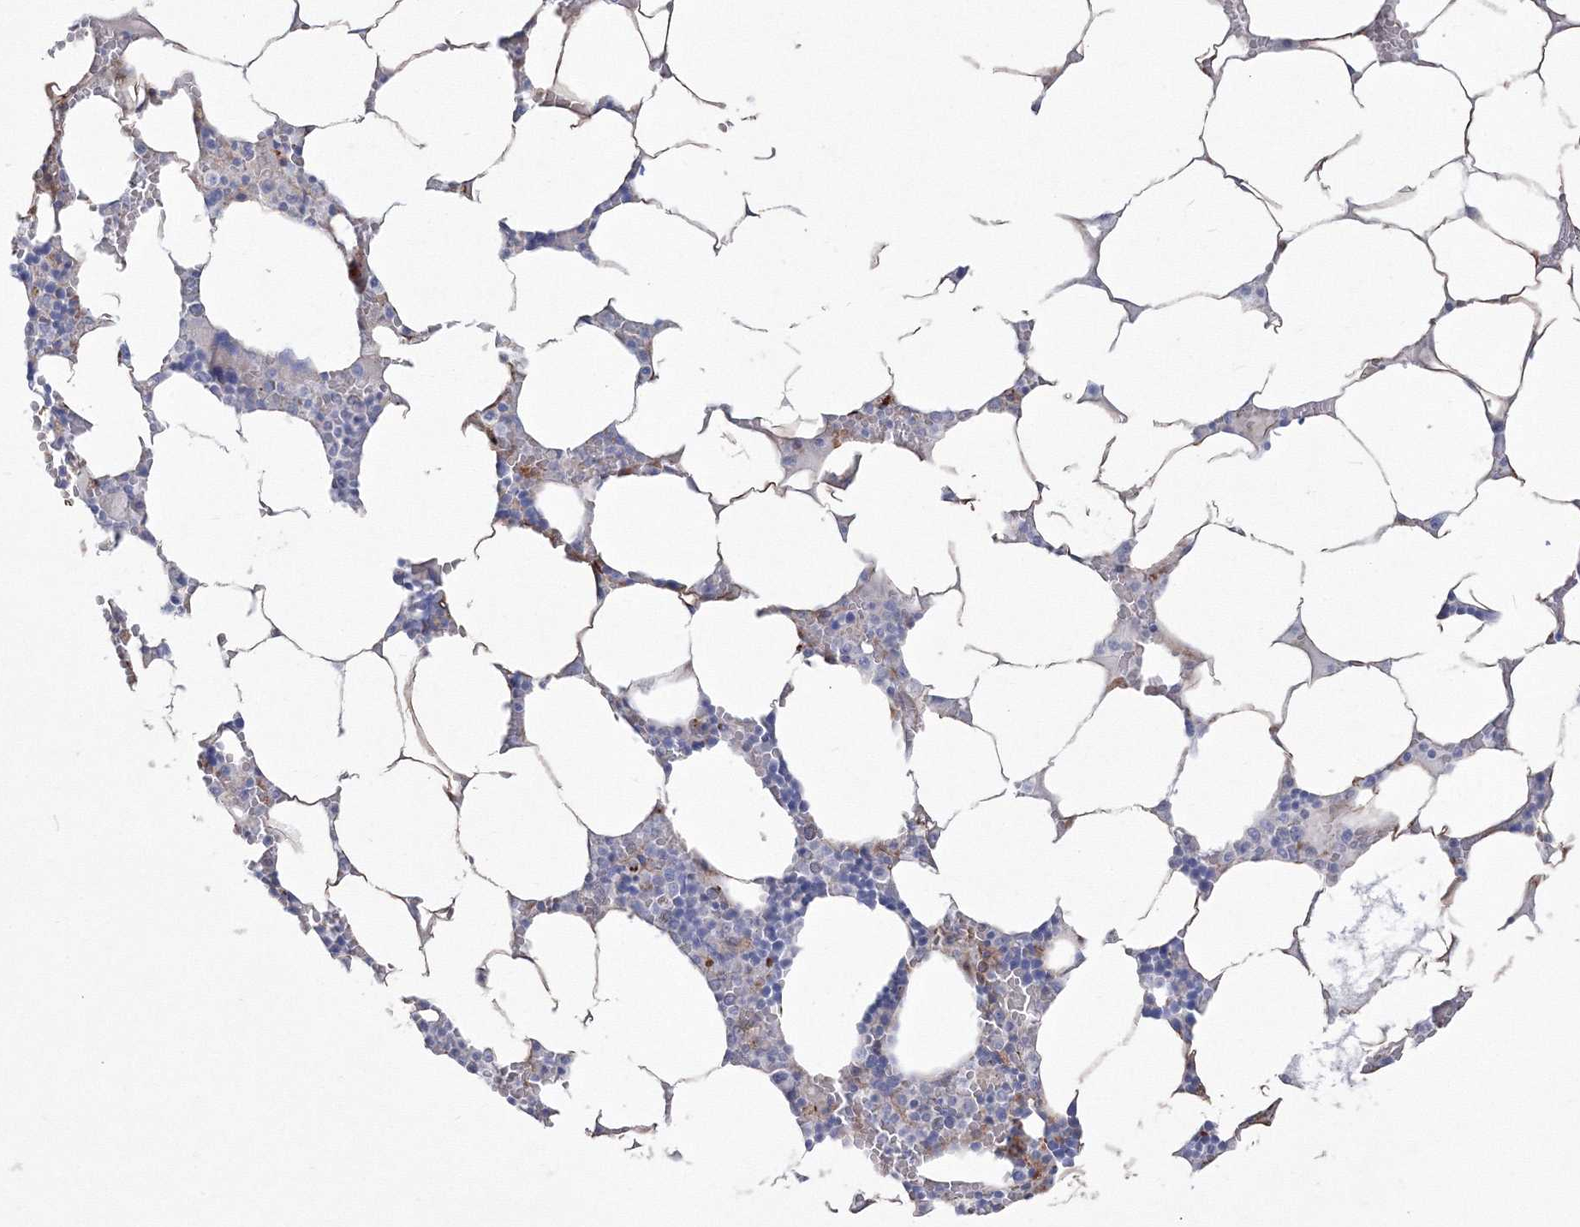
{"staining": {"intensity": "negative", "quantity": "none", "location": "none"}, "tissue": "bone marrow", "cell_type": "Hematopoietic cells", "image_type": "normal", "snomed": [{"axis": "morphology", "description": "Normal tissue, NOS"}, {"axis": "topography", "description": "Bone marrow"}], "caption": "DAB (3,3'-diaminobenzidine) immunohistochemical staining of unremarkable bone marrow exhibits no significant positivity in hematopoietic cells. The staining was performed using DAB to visualize the protein expression in brown, while the nuclei were stained in blue with hematoxylin (Magnification: 20x).", "gene": "HYAL2", "patient": {"sex": "male", "age": 70}}